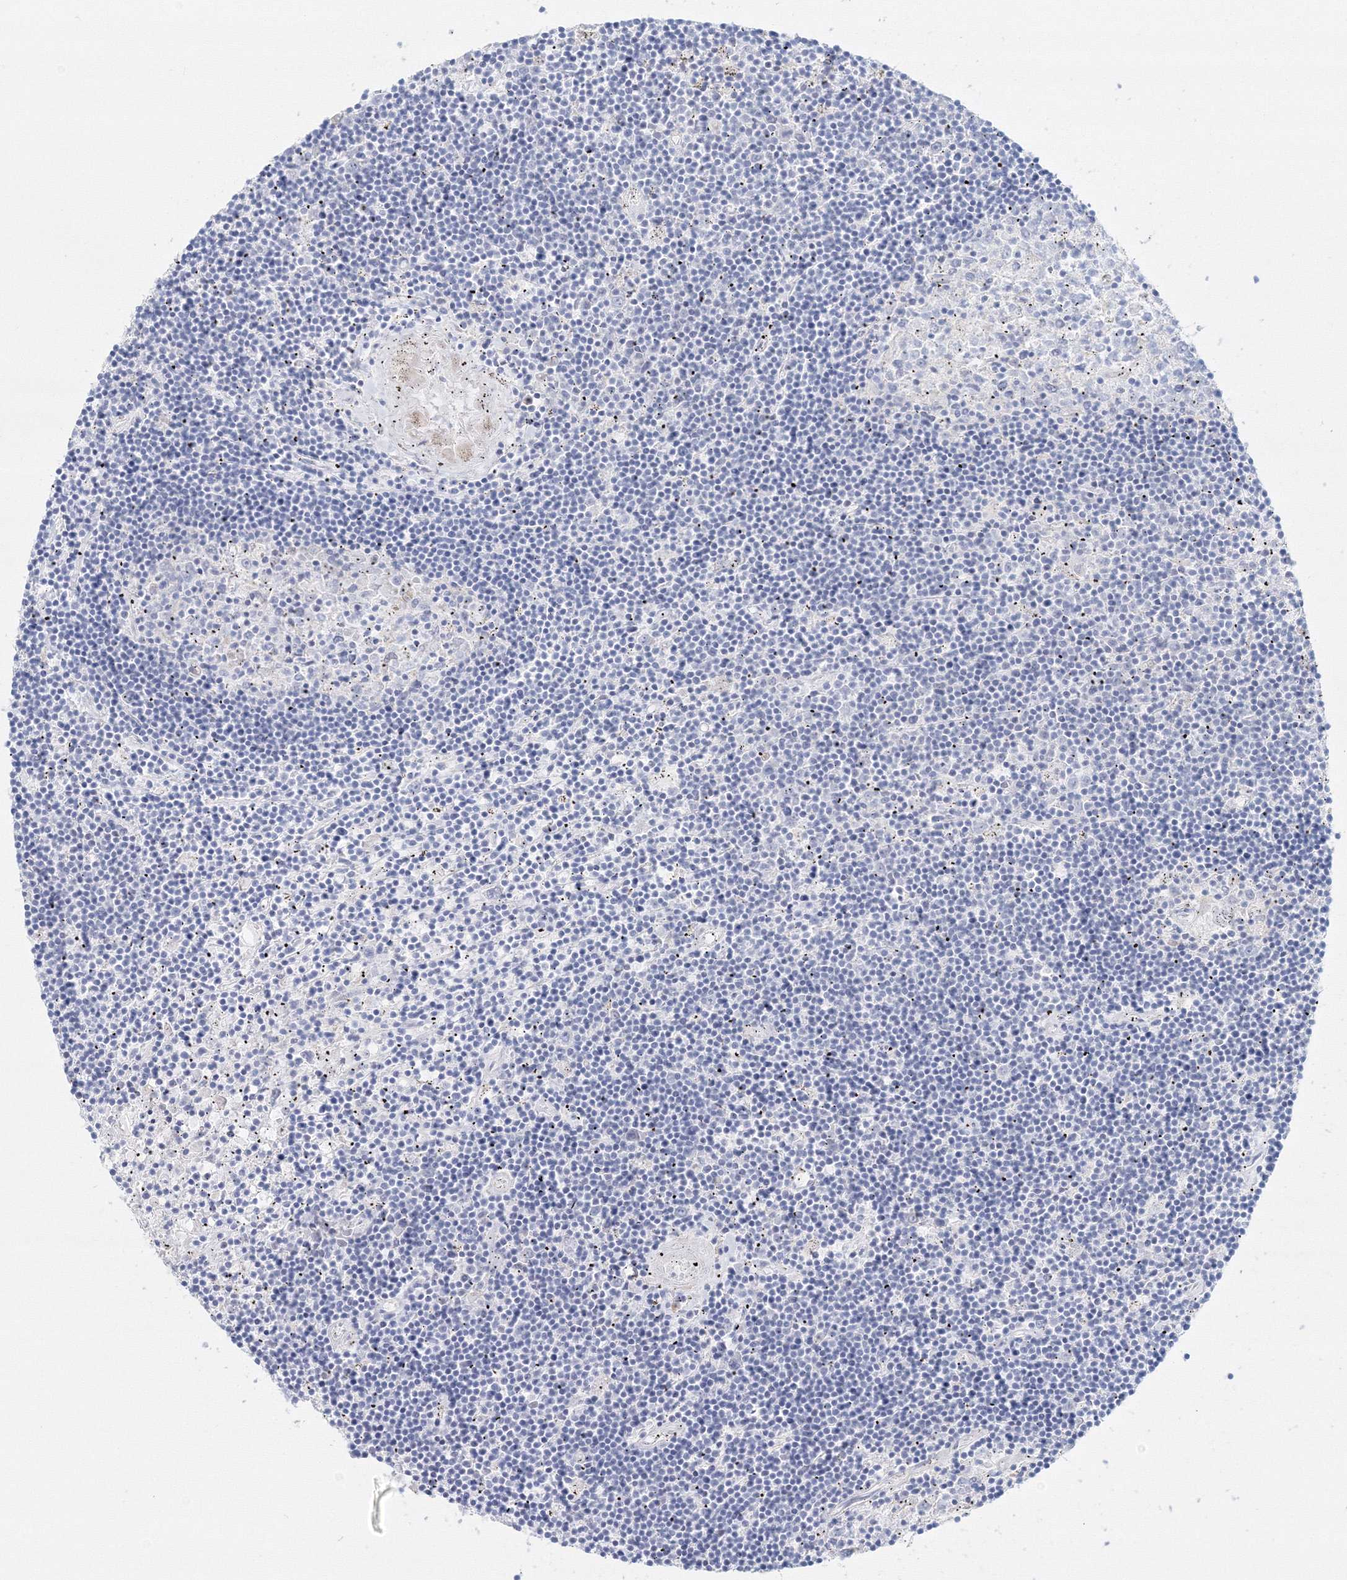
{"staining": {"intensity": "negative", "quantity": "none", "location": "none"}, "tissue": "lymphoma", "cell_type": "Tumor cells", "image_type": "cancer", "snomed": [{"axis": "morphology", "description": "Malignant lymphoma, non-Hodgkin's type, Low grade"}, {"axis": "topography", "description": "Spleen"}], "caption": "An image of human low-grade malignant lymphoma, non-Hodgkin's type is negative for staining in tumor cells.", "gene": "VSIG1", "patient": {"sex": "male", "age": 76}}